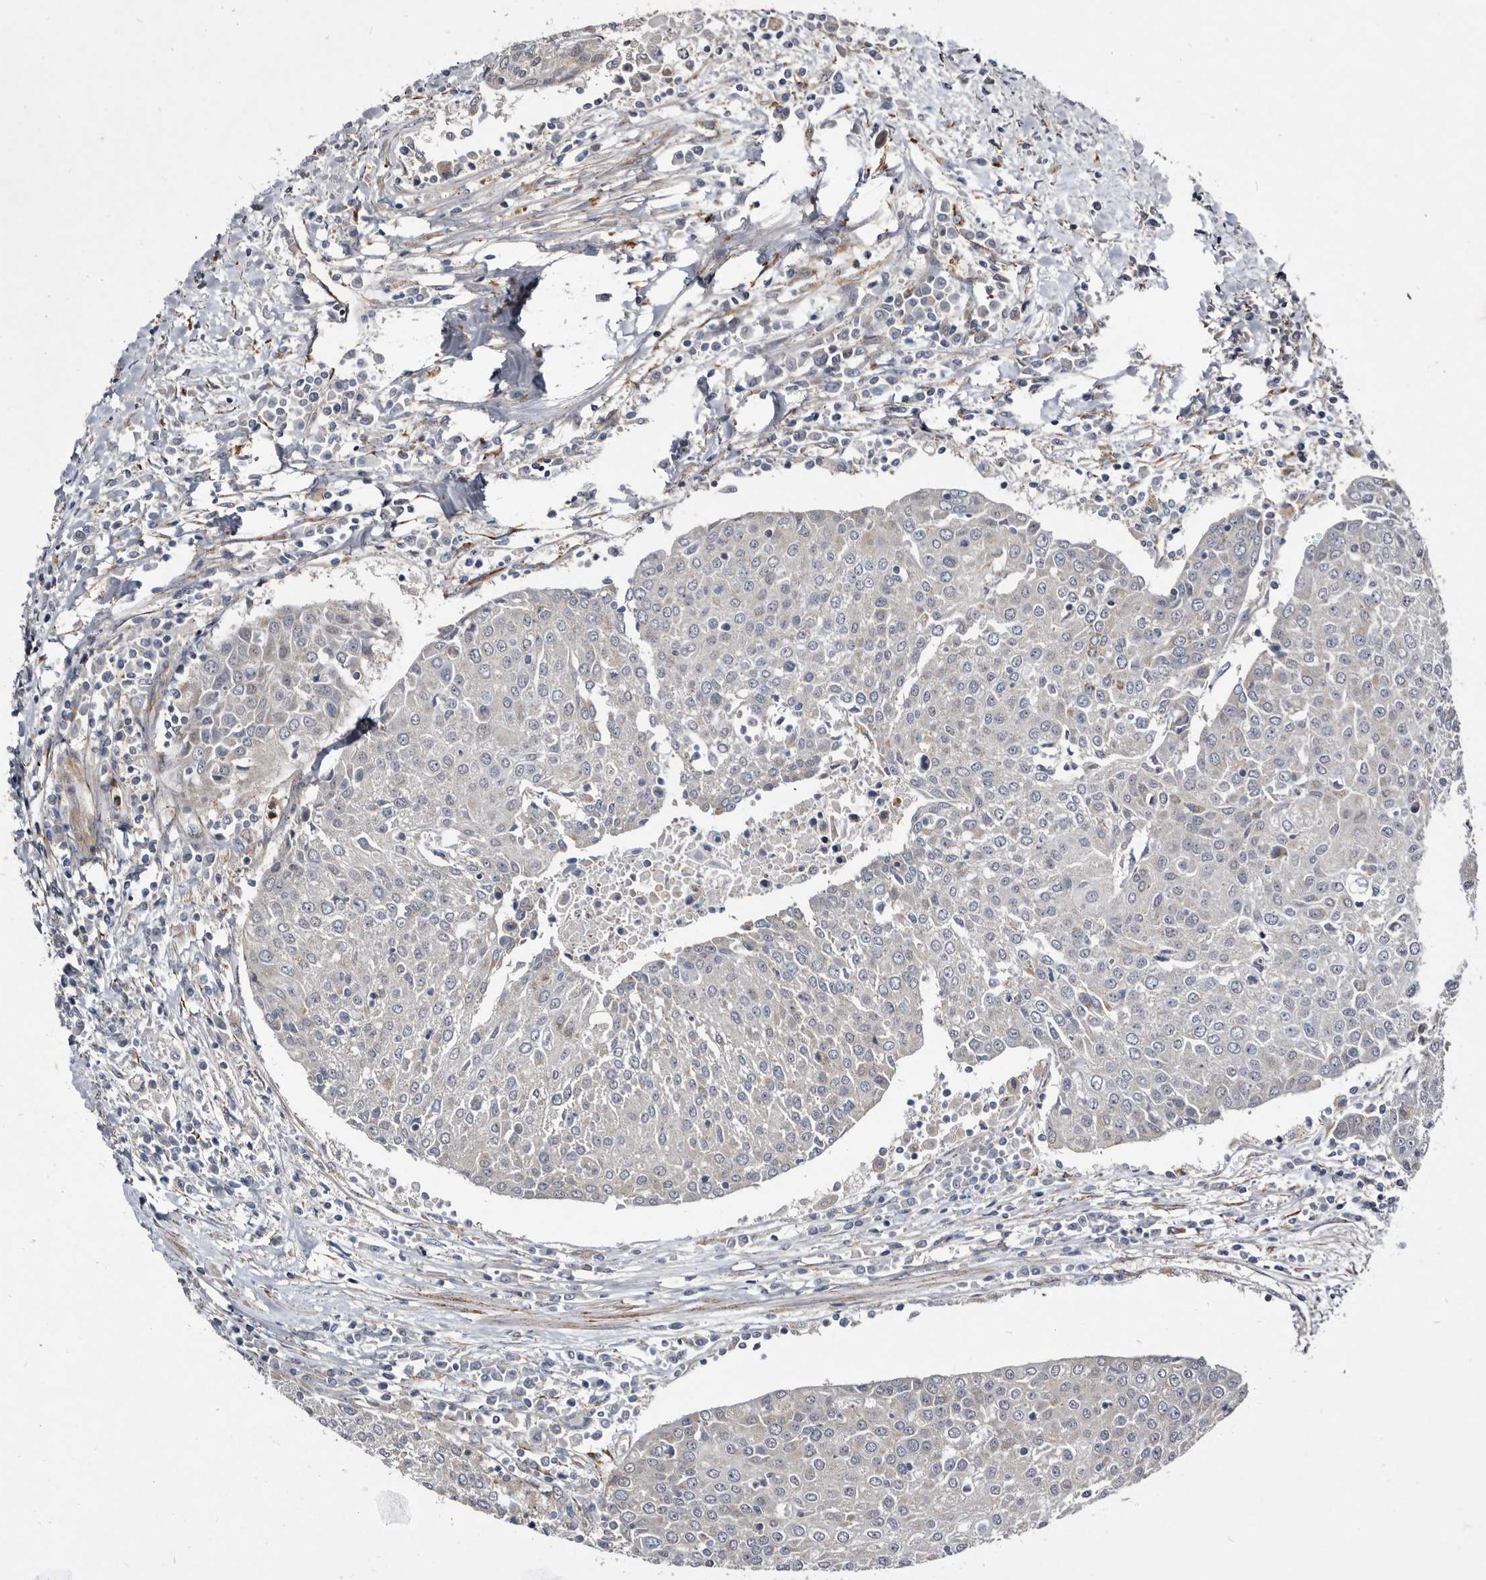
{"staining": {"intensity": "negative", "quantity": "none", "location": "none"}, "tissue": "urothelial cancer", "cell_type": "Tumor cells", "image_type": "cancer", "snomed": [{"axis": "morphology", "description": "Urothelial carcinoma, High grade"}, {"axis": "topography", "description": "Urinary bladder"}], "caption": "A high-resolution image shows immunohistochemistry staining of urothelial cancer, which reveals no significant staining in tumor cells.", "gene": "CTSA", "patient": {"sex": "female", "age": 85}}